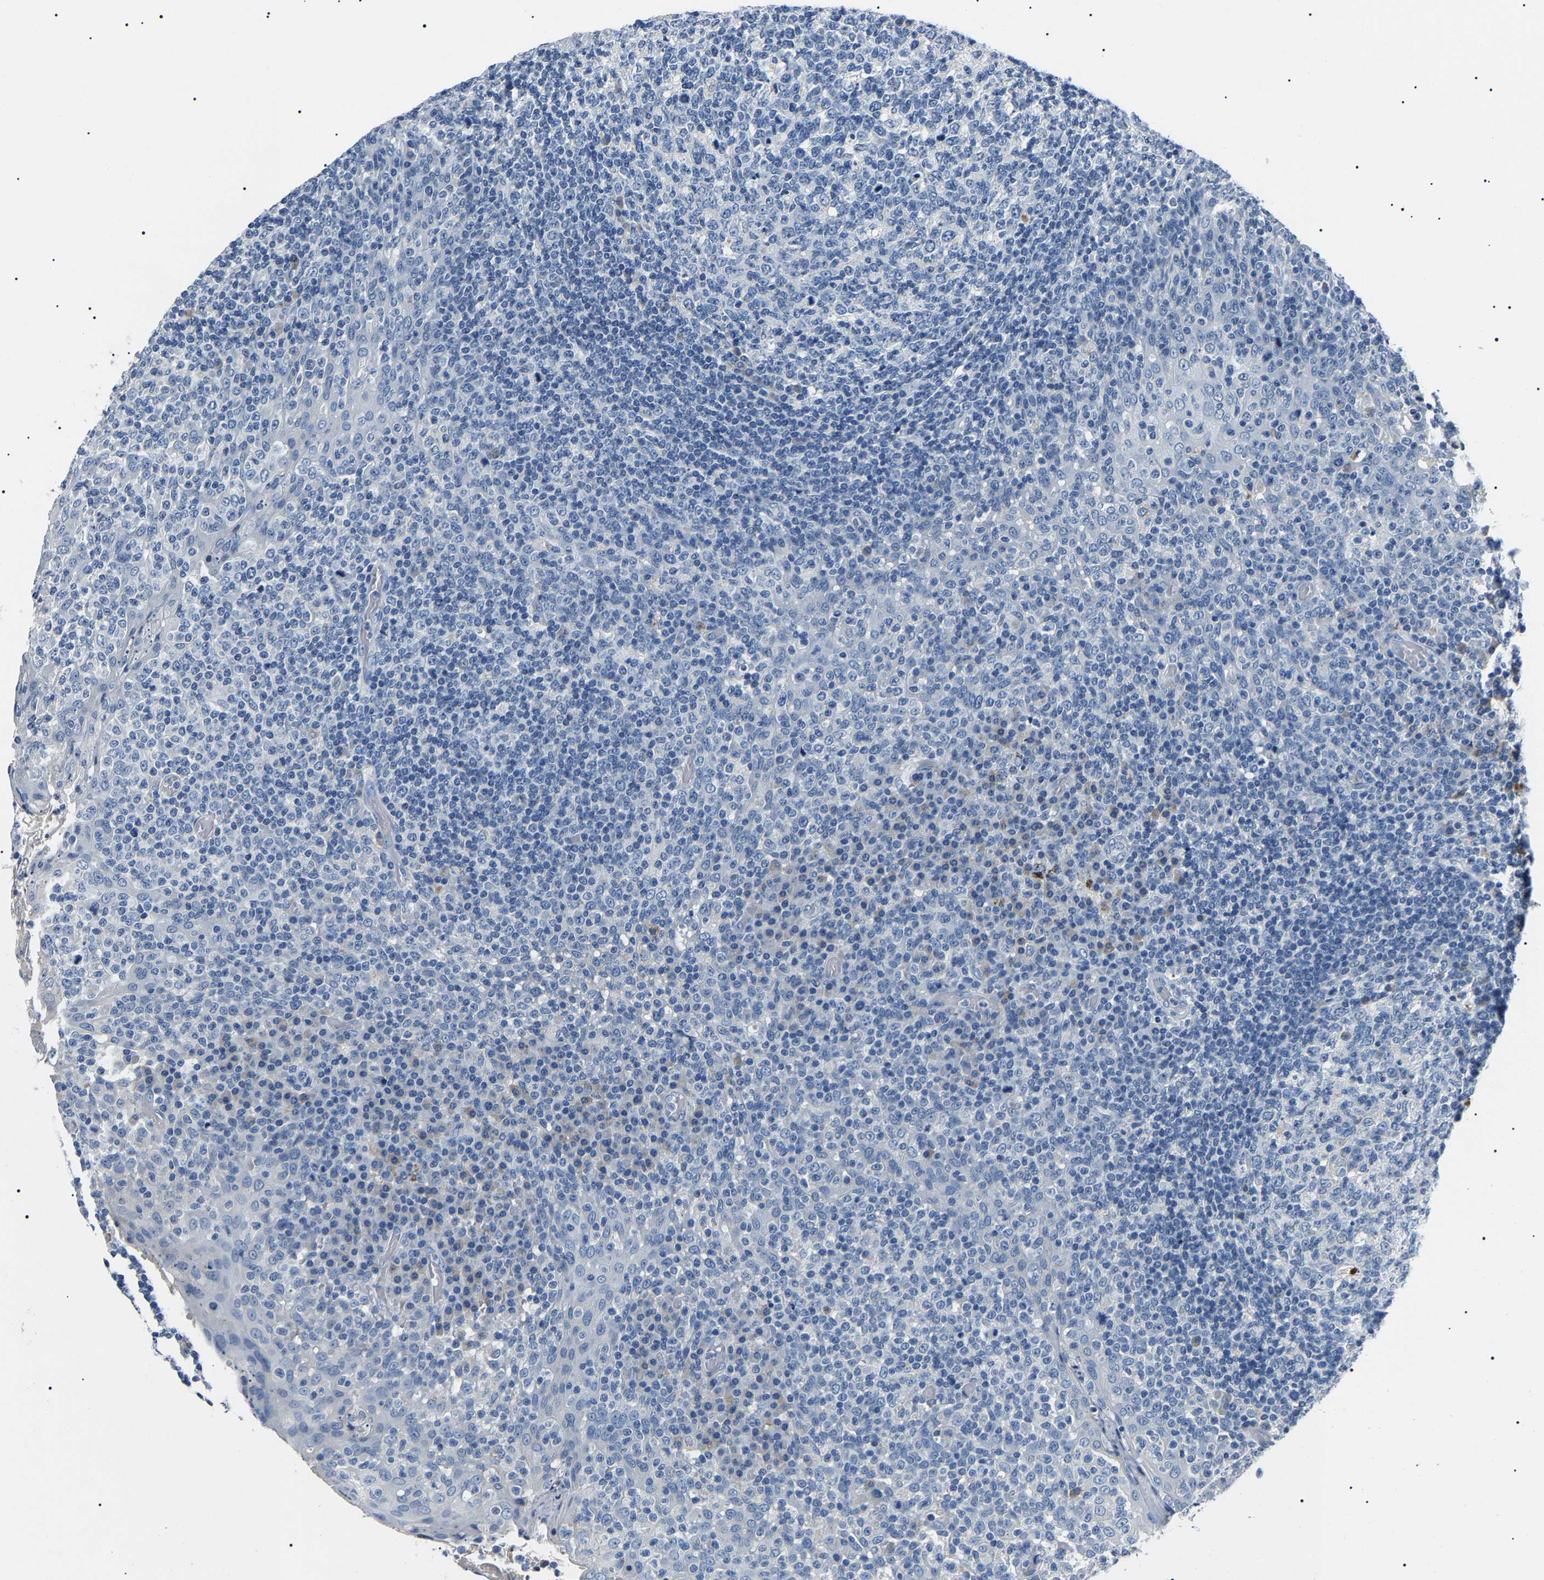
{"staining": {"intensity": "negative", "quantity": "none", "location": "none"}, "tissue": "tonsil", "cell_type": "Germinal center cells", "image_type": "normal", "snomed": [{"axis": "morphology", "description": "Normal tissue, NOS"}, {"axis": "topography", "description": "Tonsil"}], "caption": "Histopathology image shows no protein staining in germinal center cells of unremarkable tonsil.", "gene": "KLK15", "patient": {"sex": "female", "age": 19}}